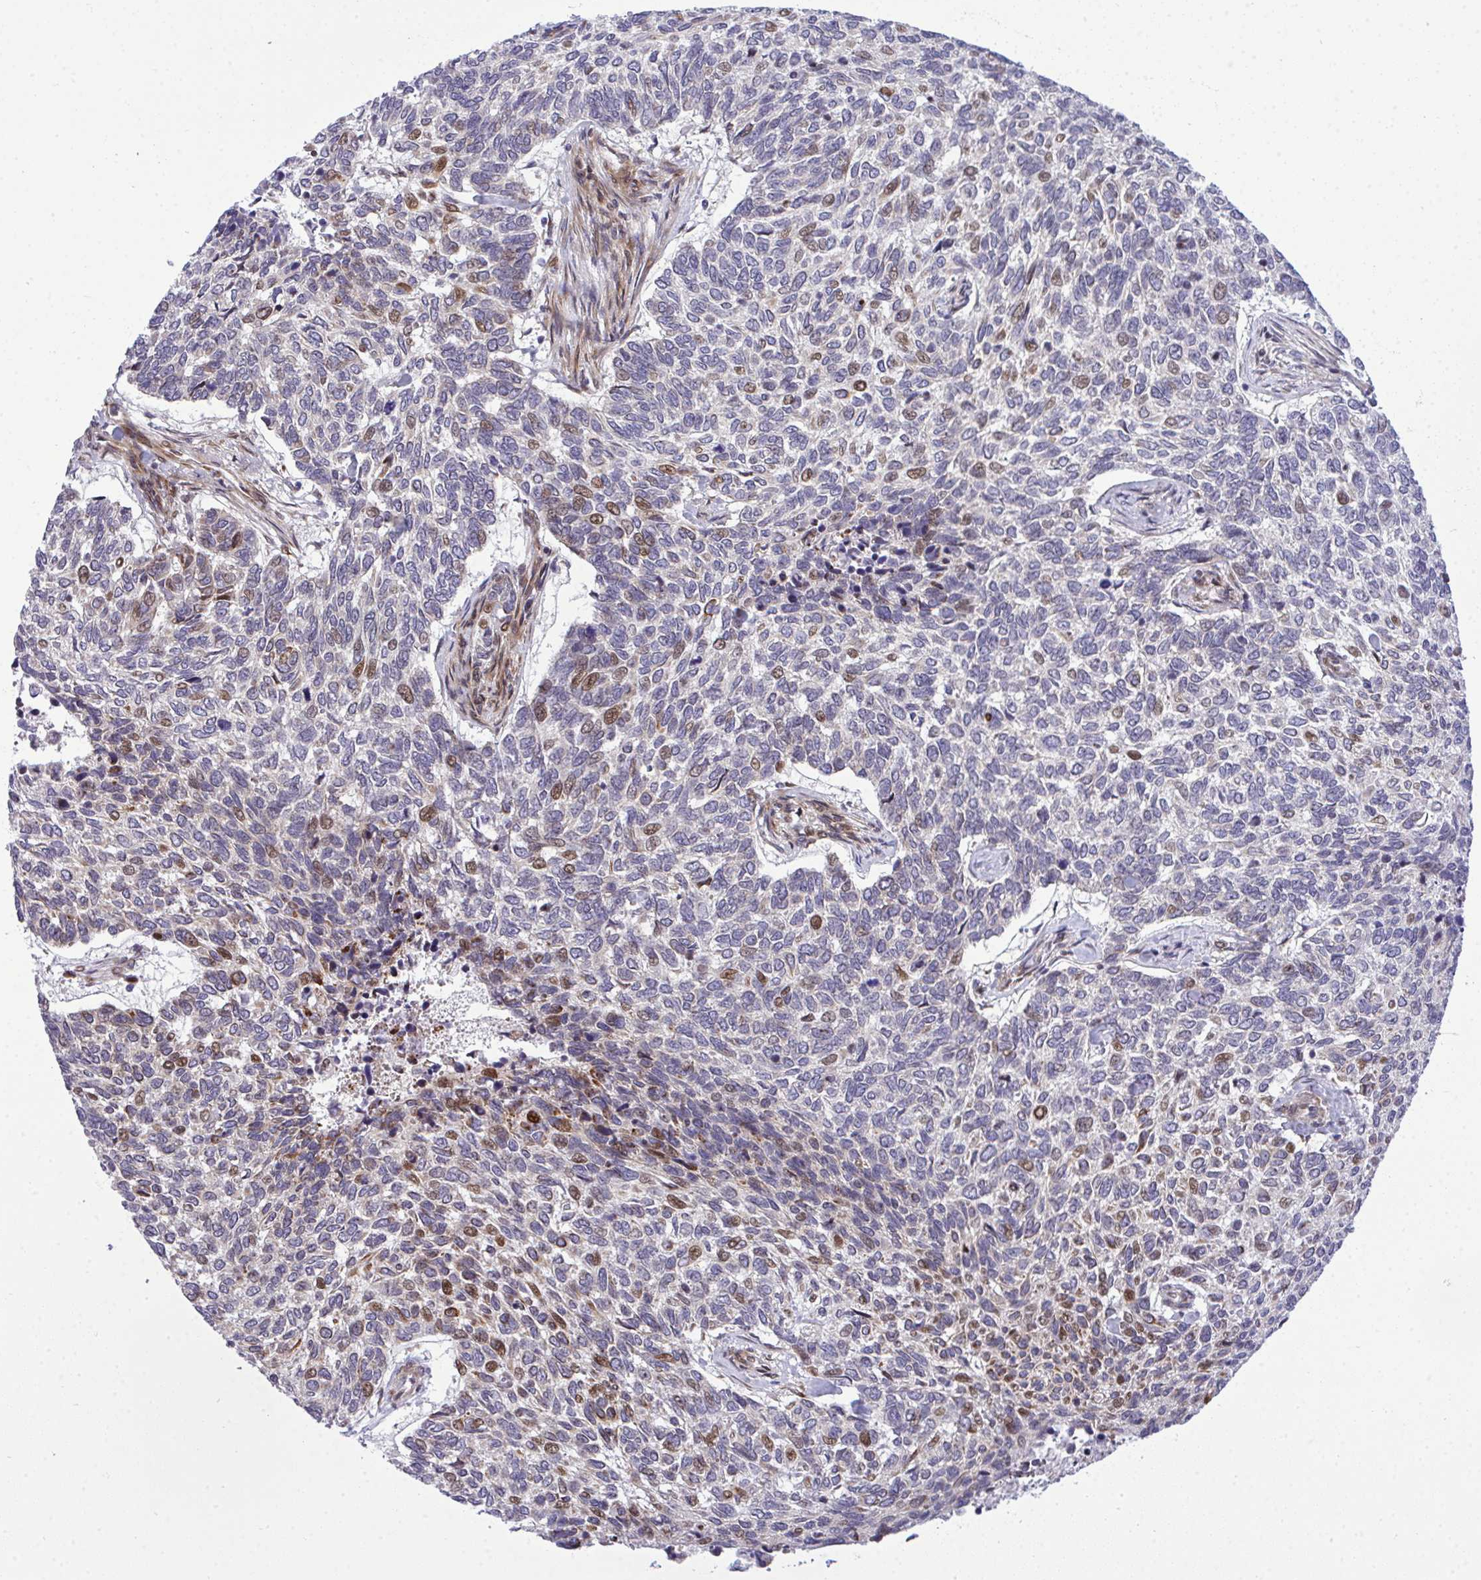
{"staining": {"intensity": "moderate", "quantity": "25%-75%", "location": "nuclear"}, "tissue": "skin cancer", "cell_type": "Tumor cells", "image_type": "cancer", "snomed": [{"axis": "morphology", "description": "Basal cell carcinoma"}, {"axis": "topography", "description": "Skin"}], "caption": "Protein expression analysis of skin basal cell carcinoma reveals moderate nuclear positivity in about 25%-75% of tumor cells.", "gene": "CASTOR2", "patient": {"sex": "female", "age": 65}}